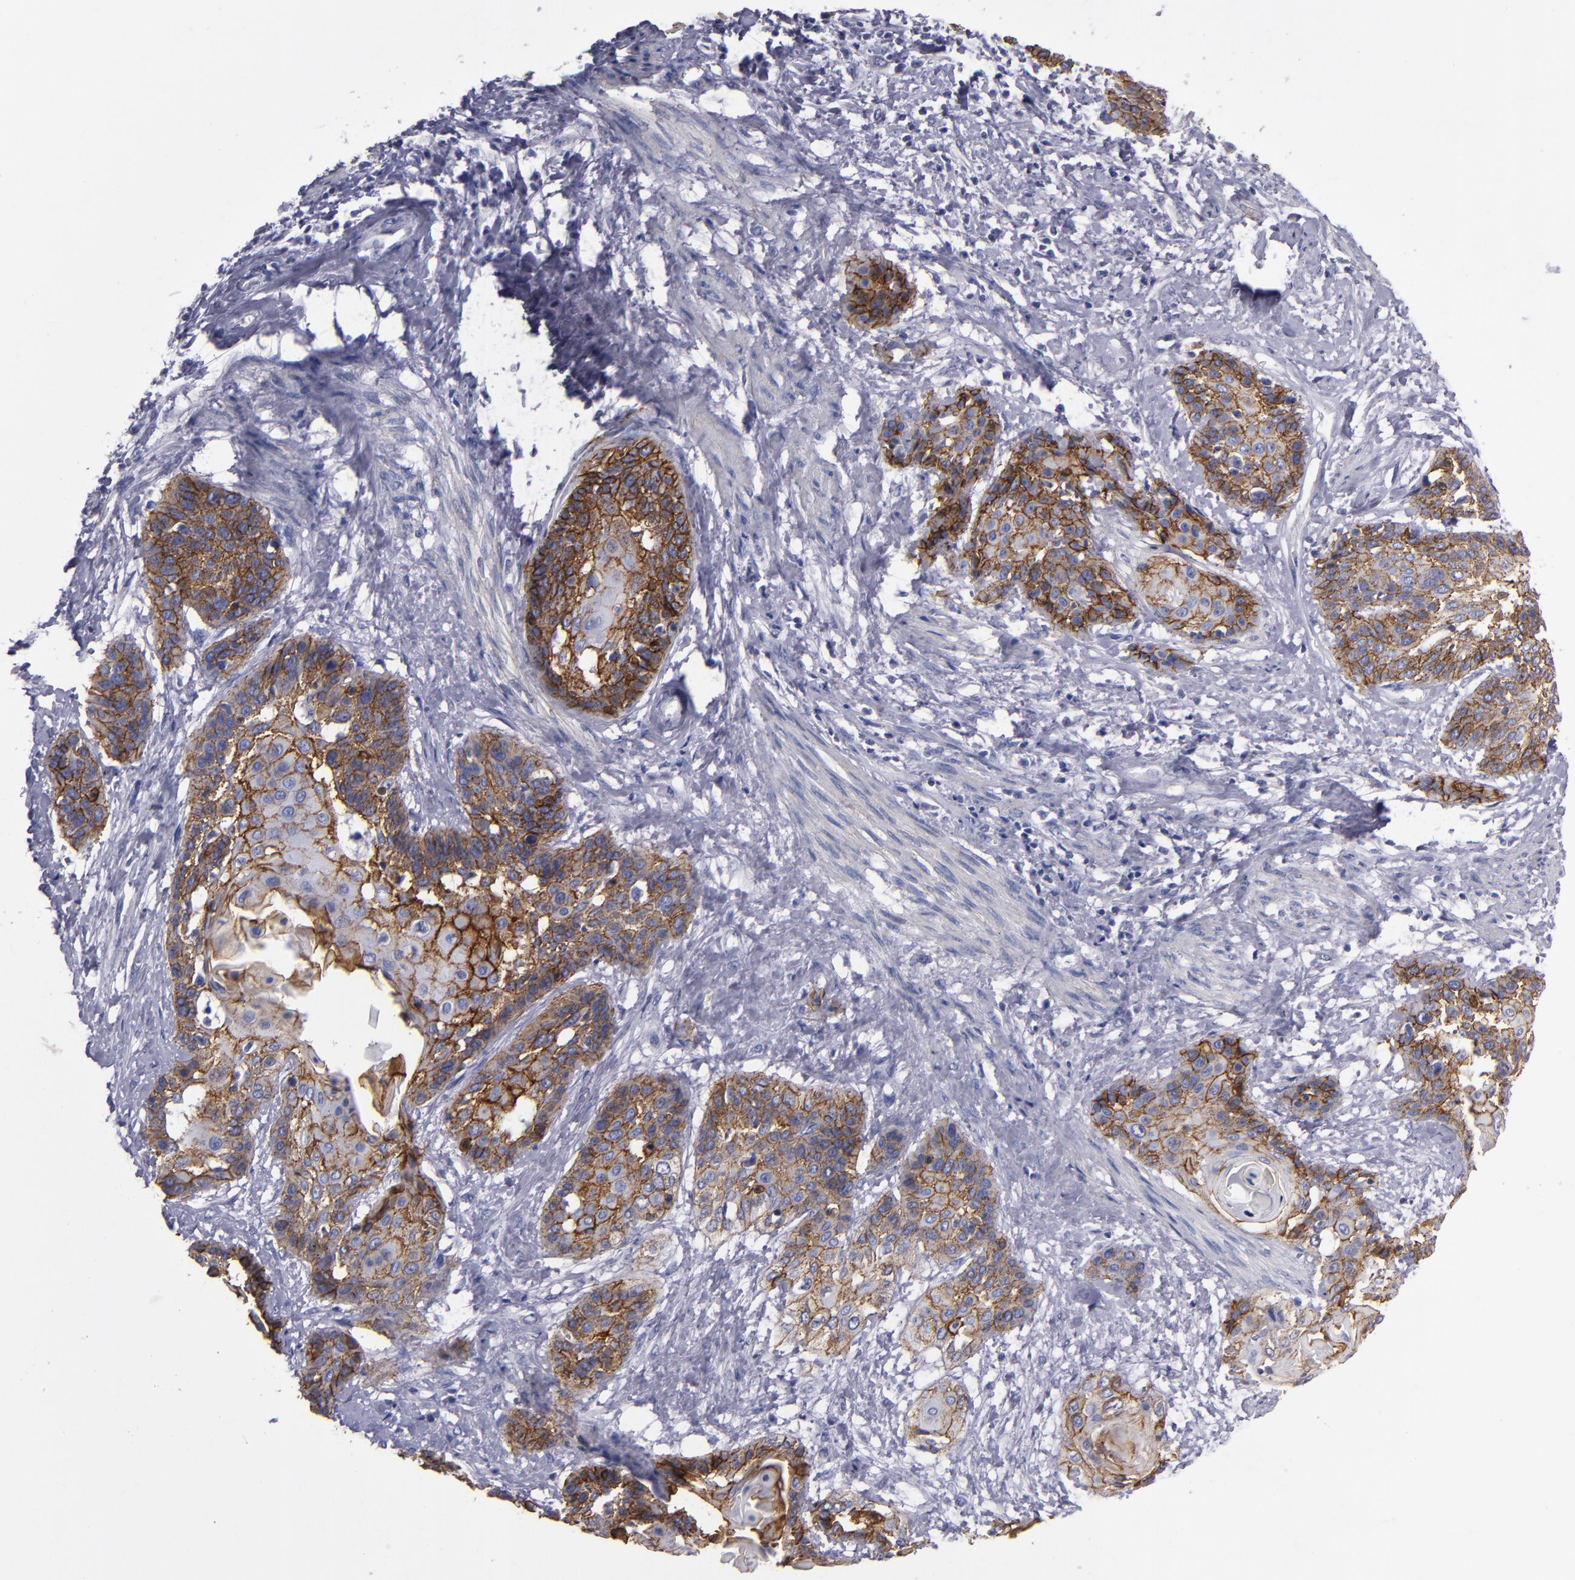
{"staining": {"intensity": "strong", "quantity": ">75%", "location": "cytoplasmic/membranous"}, "tissue": "cervical cancer", "cell_type": "Tumor cells", "image_type": "cancer", "snomed": [{"axis": "morphology", "description": "Squamous cell carcinoma, NOS"}, {"axis": "topography", "description": "Cervix"}], "caption": "This histopathology image displays cervical cancer stained with immunohistochemistry (IHC) to label a protein in brown. The cytoplasmic/membranous of tumor cells show strong positivity for the protein. Nuclei are counter-stained blue.", "gene": "CDH3", "patient": {"sex": "female", "age": 57}}